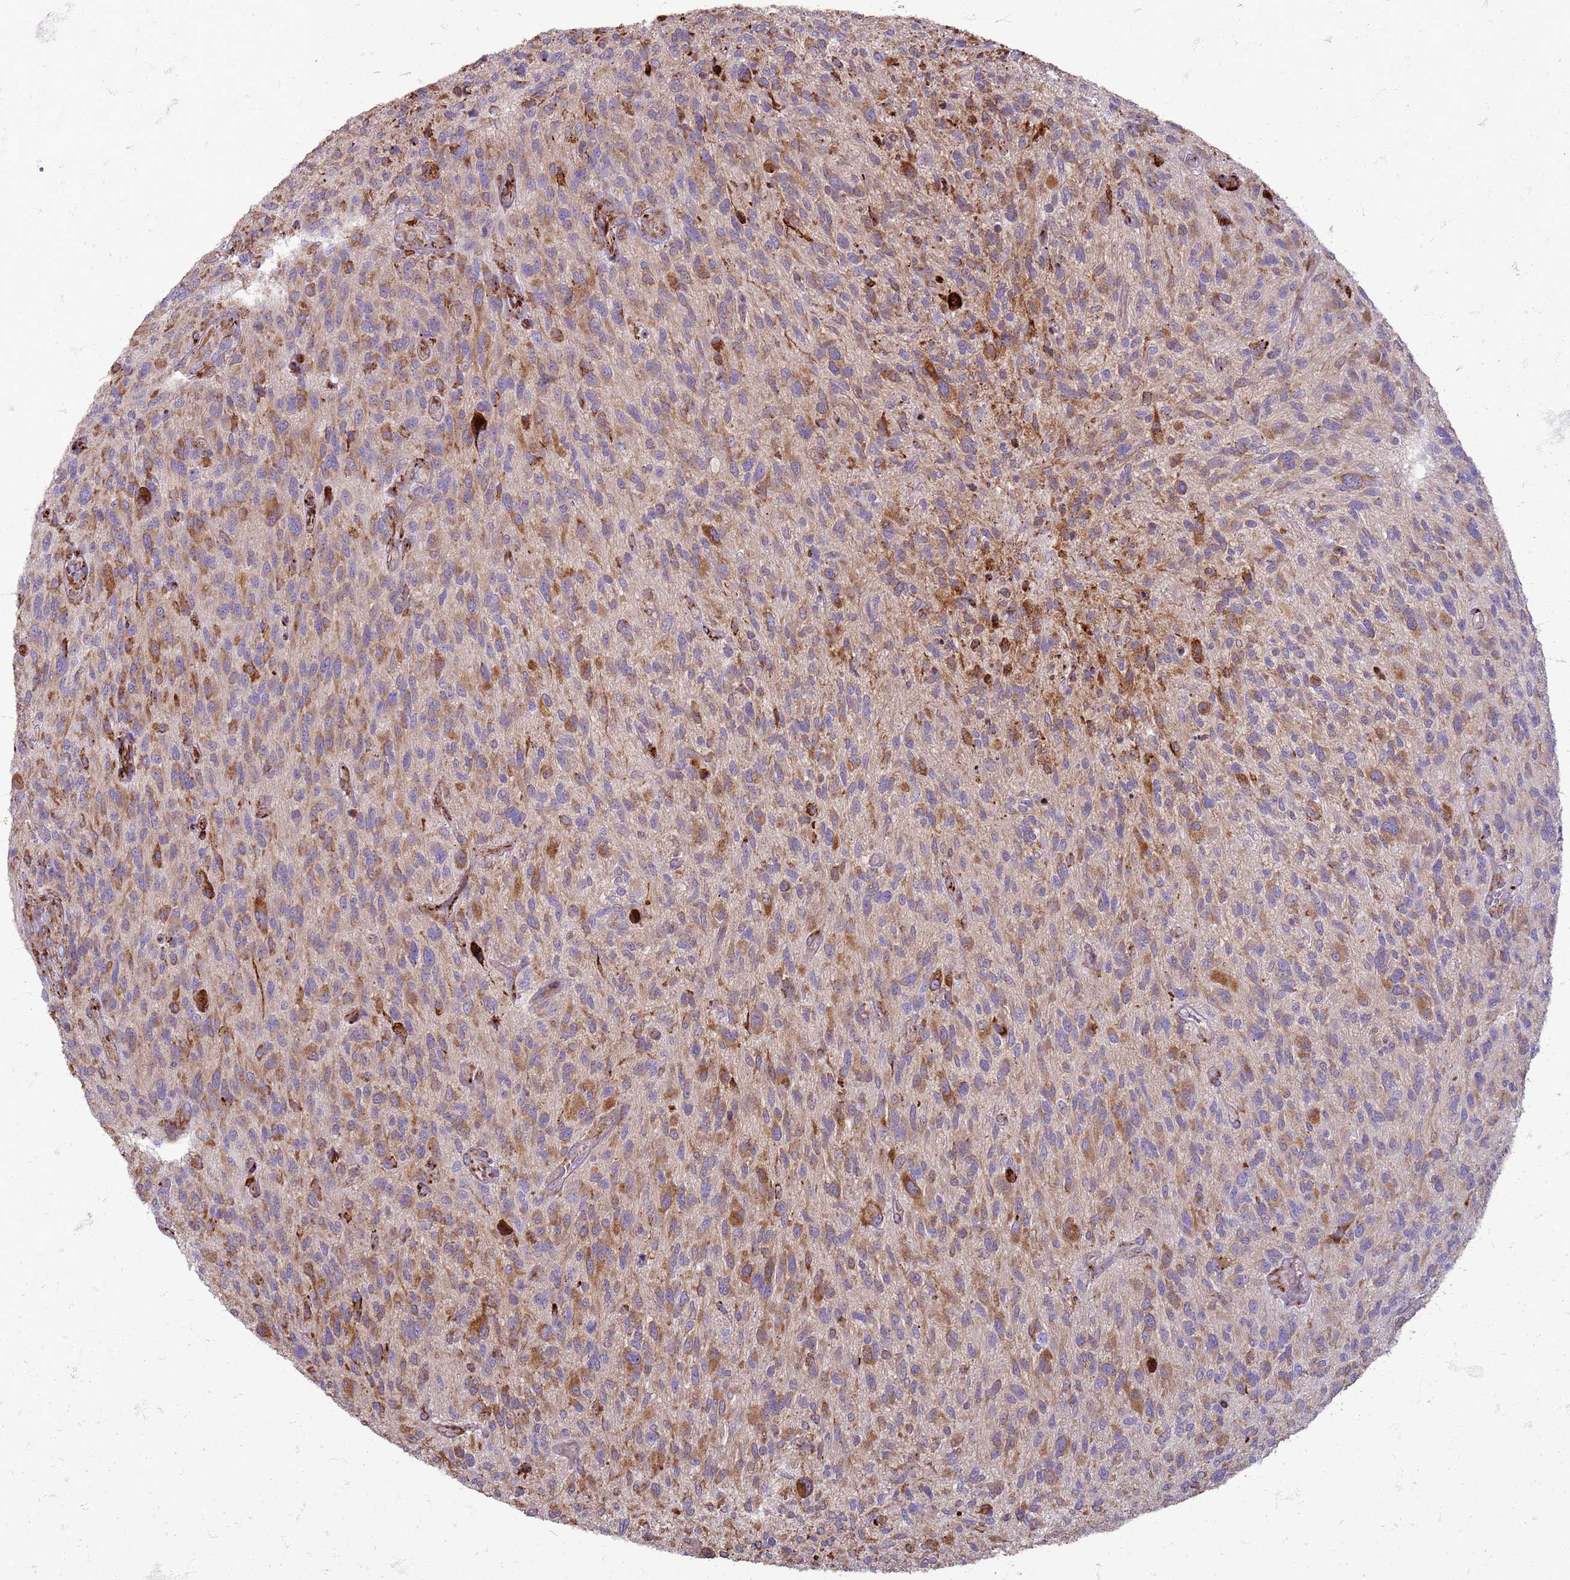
{"staining": {"intensity": "moderate", "quantity": ">75%", "location": "cytoplasmic/membranous"}, "tissue": "glioma", "cell_type": "Tumor cells", "image_type": "cancer", "snomed": [{"axis": "morphology", "description": "Glioma, malignant, High grade"}, {"axis": "topography", "description": "Brain"}], "caption": "Protein staining demonstrates moderate cytoplasmic/membranous expression in approximately >75% of tumor cells in malignant glioma (high-grade).", "gene": "PDK3", "patient": {"sex": "male", "age": 47}}